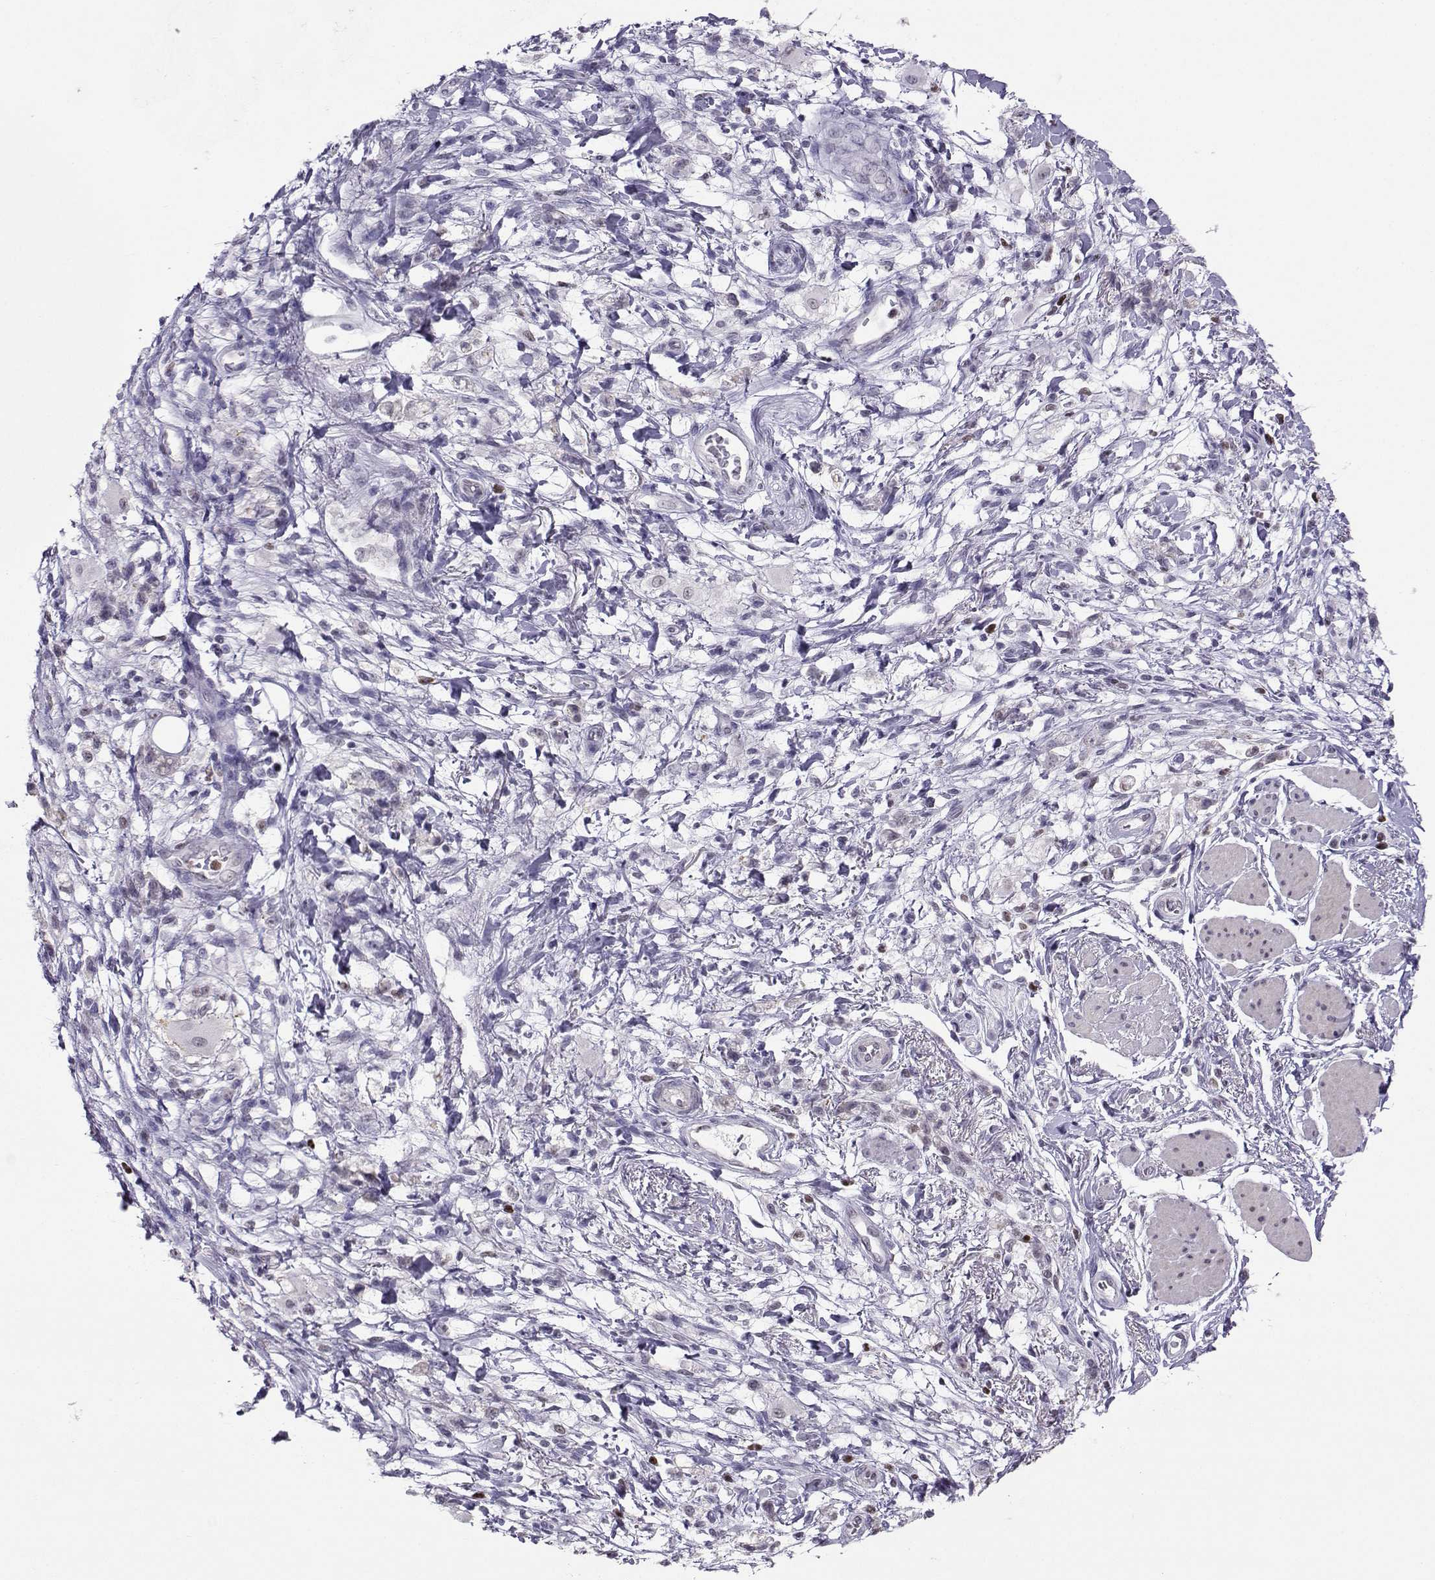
{"staining": {"intensity": "negative", "quantity": "none", "location": "none"}, "tissue": "stomach cancer", "cell_type": "Tumor cells", "image_type": "cancer", "snomed": [{"axis": "morphology", "description": "Adenocarcinoma, NOS"}, {"axis": "topography", "description": "Stomach"}], "caption": "High power microscopy histopathology image of an immunohistochemistry (IHC) micrograph of adenocarcinoma (stomach), revealing no significant expression in tumor cells.", "gene": "TEDC2", "patient": {"sex": "female", "age": 60}}